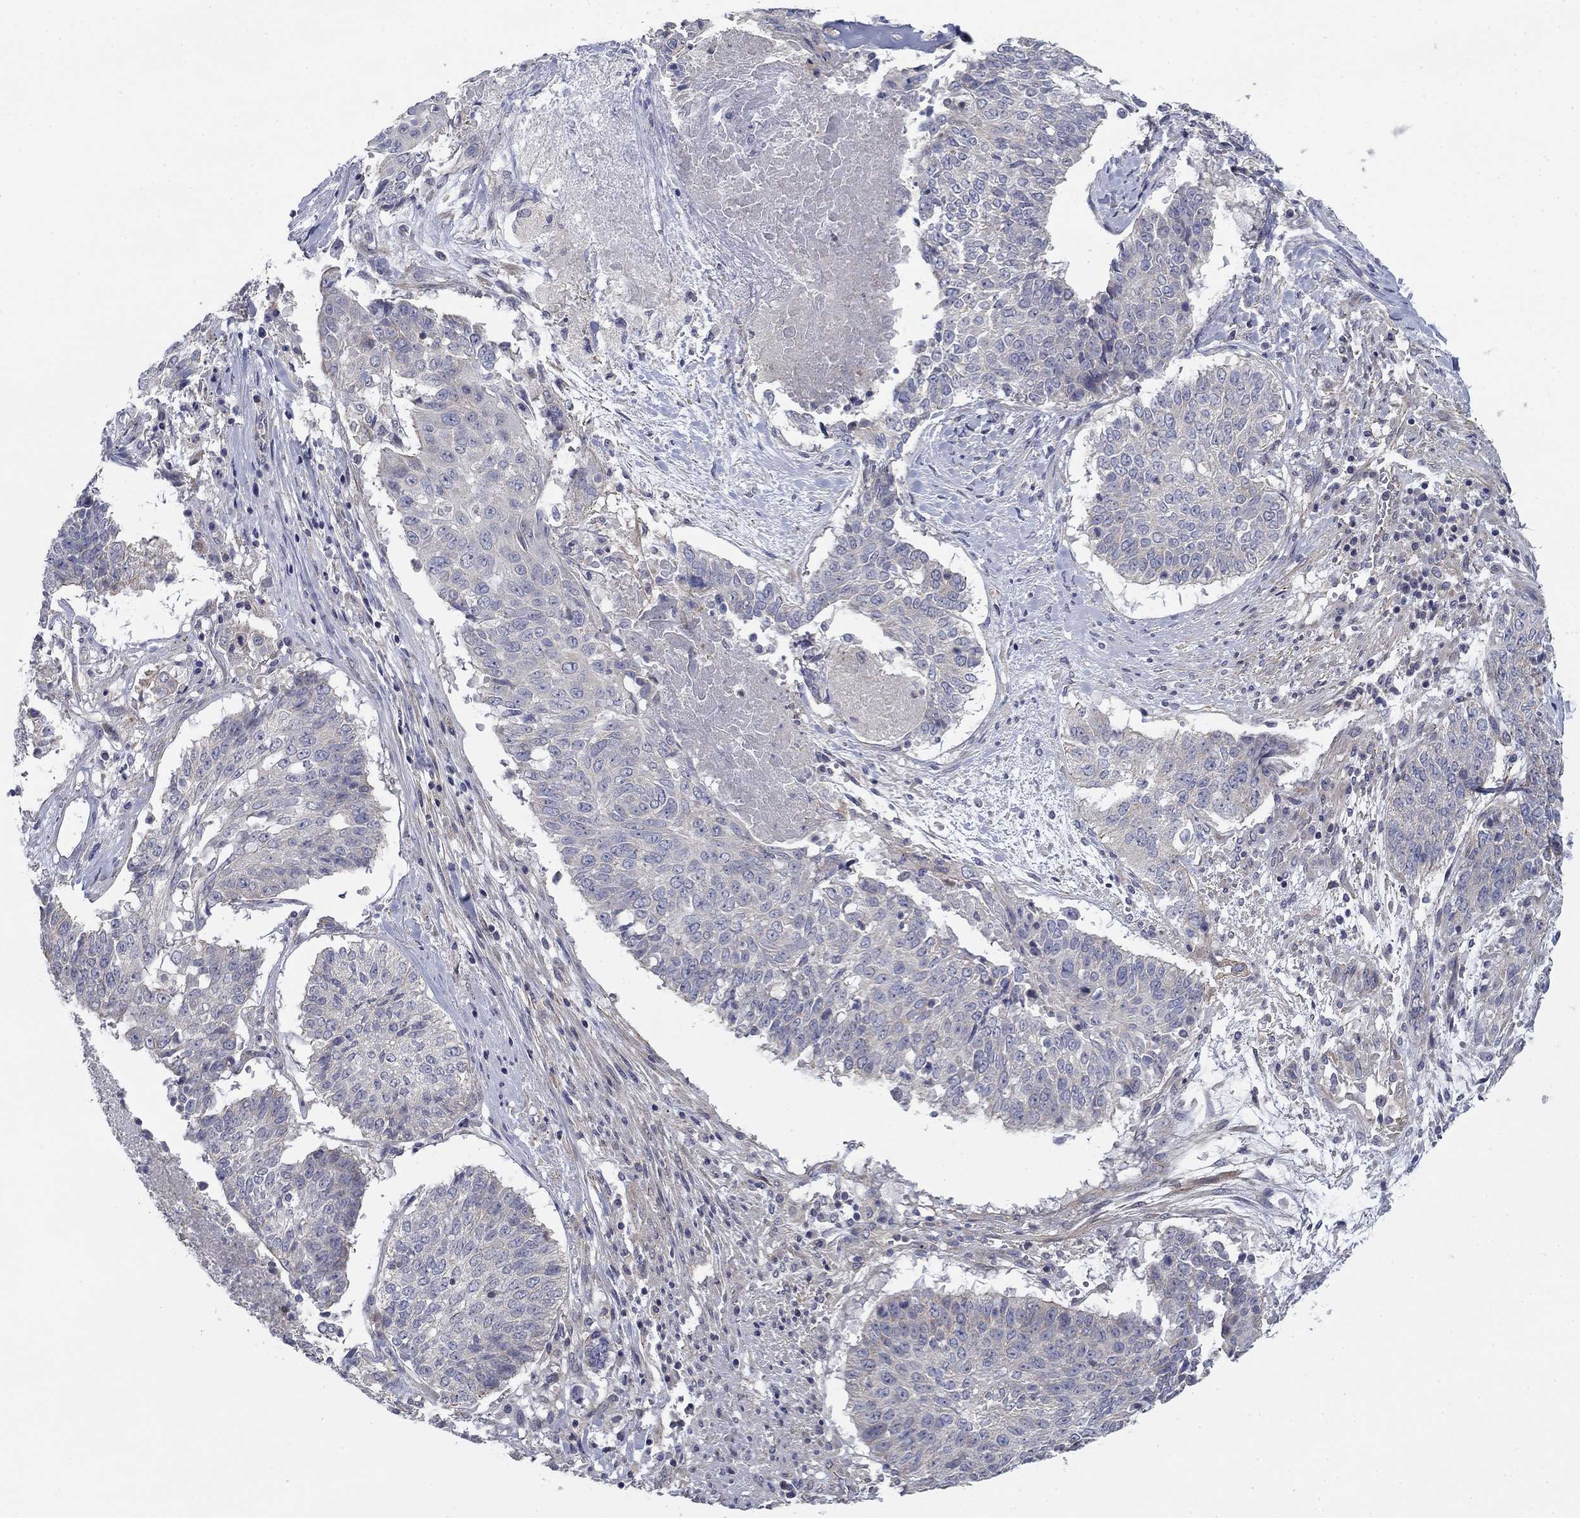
{"staining": {"intensity": "negative", "quantity": "none", "location": "none"}, "tissue": "lung cancer", "cell_type": "Tumor cells", "image_type": "cancer", "snomed": [{"axis": "morphology", "description": "Squamous cell carcinoma, NOS"}, {"axis": "topography", "description": "Lung"}], "caption": "Immunohistochemistry of human lung squamous cell carcinoma reveals no positivity in tumor cells.", "gene": "GRK7", "patient": {"sex": "male", "age": 64}}